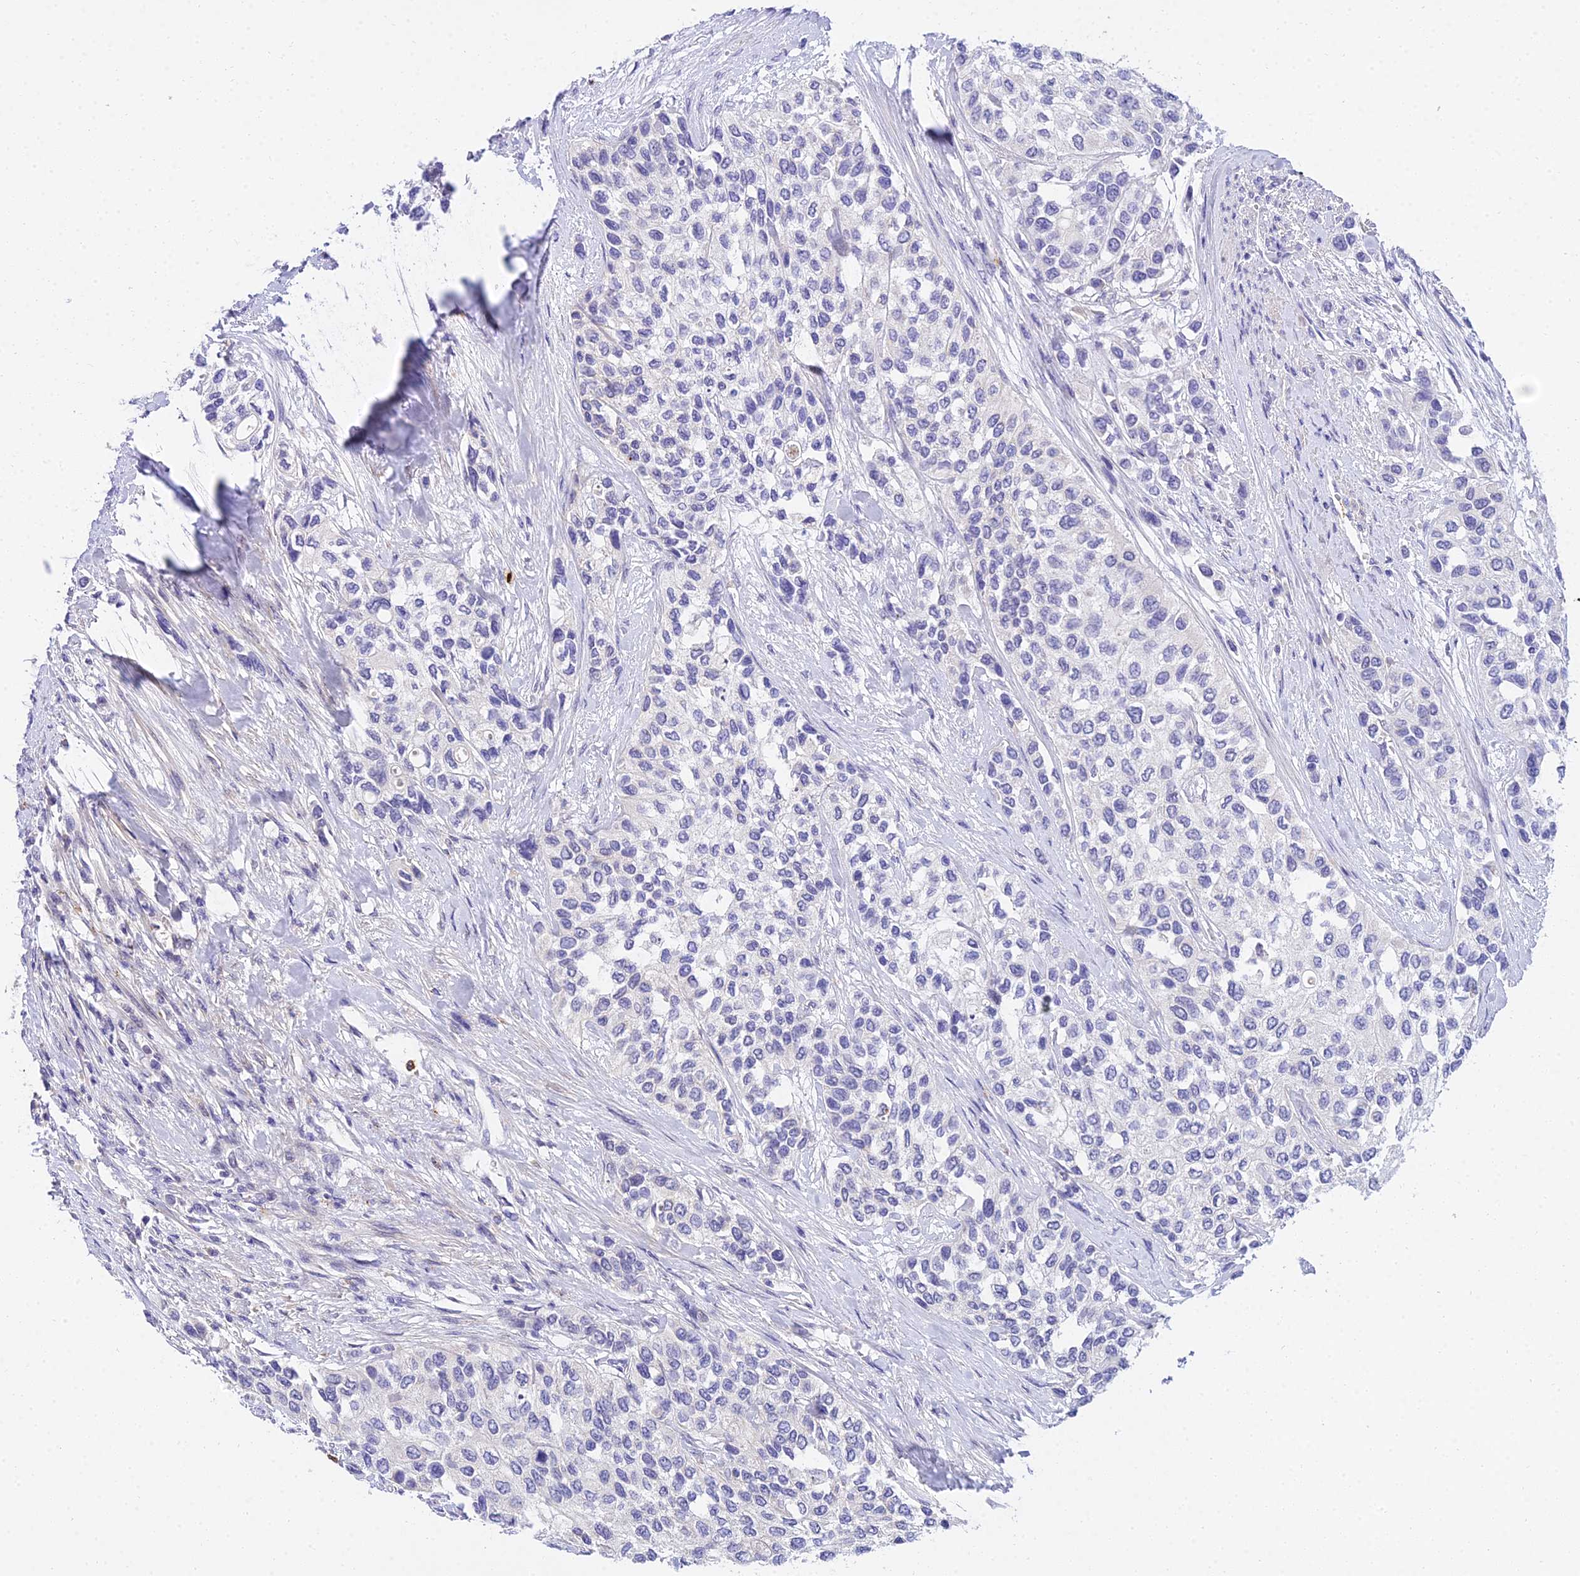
{"staining": {"intensity": "negative", "quantity": "none", "location": "none"}, "tissue": "urothelial cancer", "cell_type": "Tumor cells", "image_type": "cancer", "snomed": [{"axis": "morphology", "description": "Normal tissue, NOS"}, {"axis": "morphology", "description": "Urothelial carcinoma, High grade"}, {"axis": "topography", "description": "Vascular tissue"}, {"axis": "topography", "description": "Urinary bladder"}], "caption": "Urothelial cancer stained for a protein using immunohistochemistry (IHC) reveals no positivity tumor cells.", "gene": "VWC2L", "patient": {"sex": "female", "age": 56}}